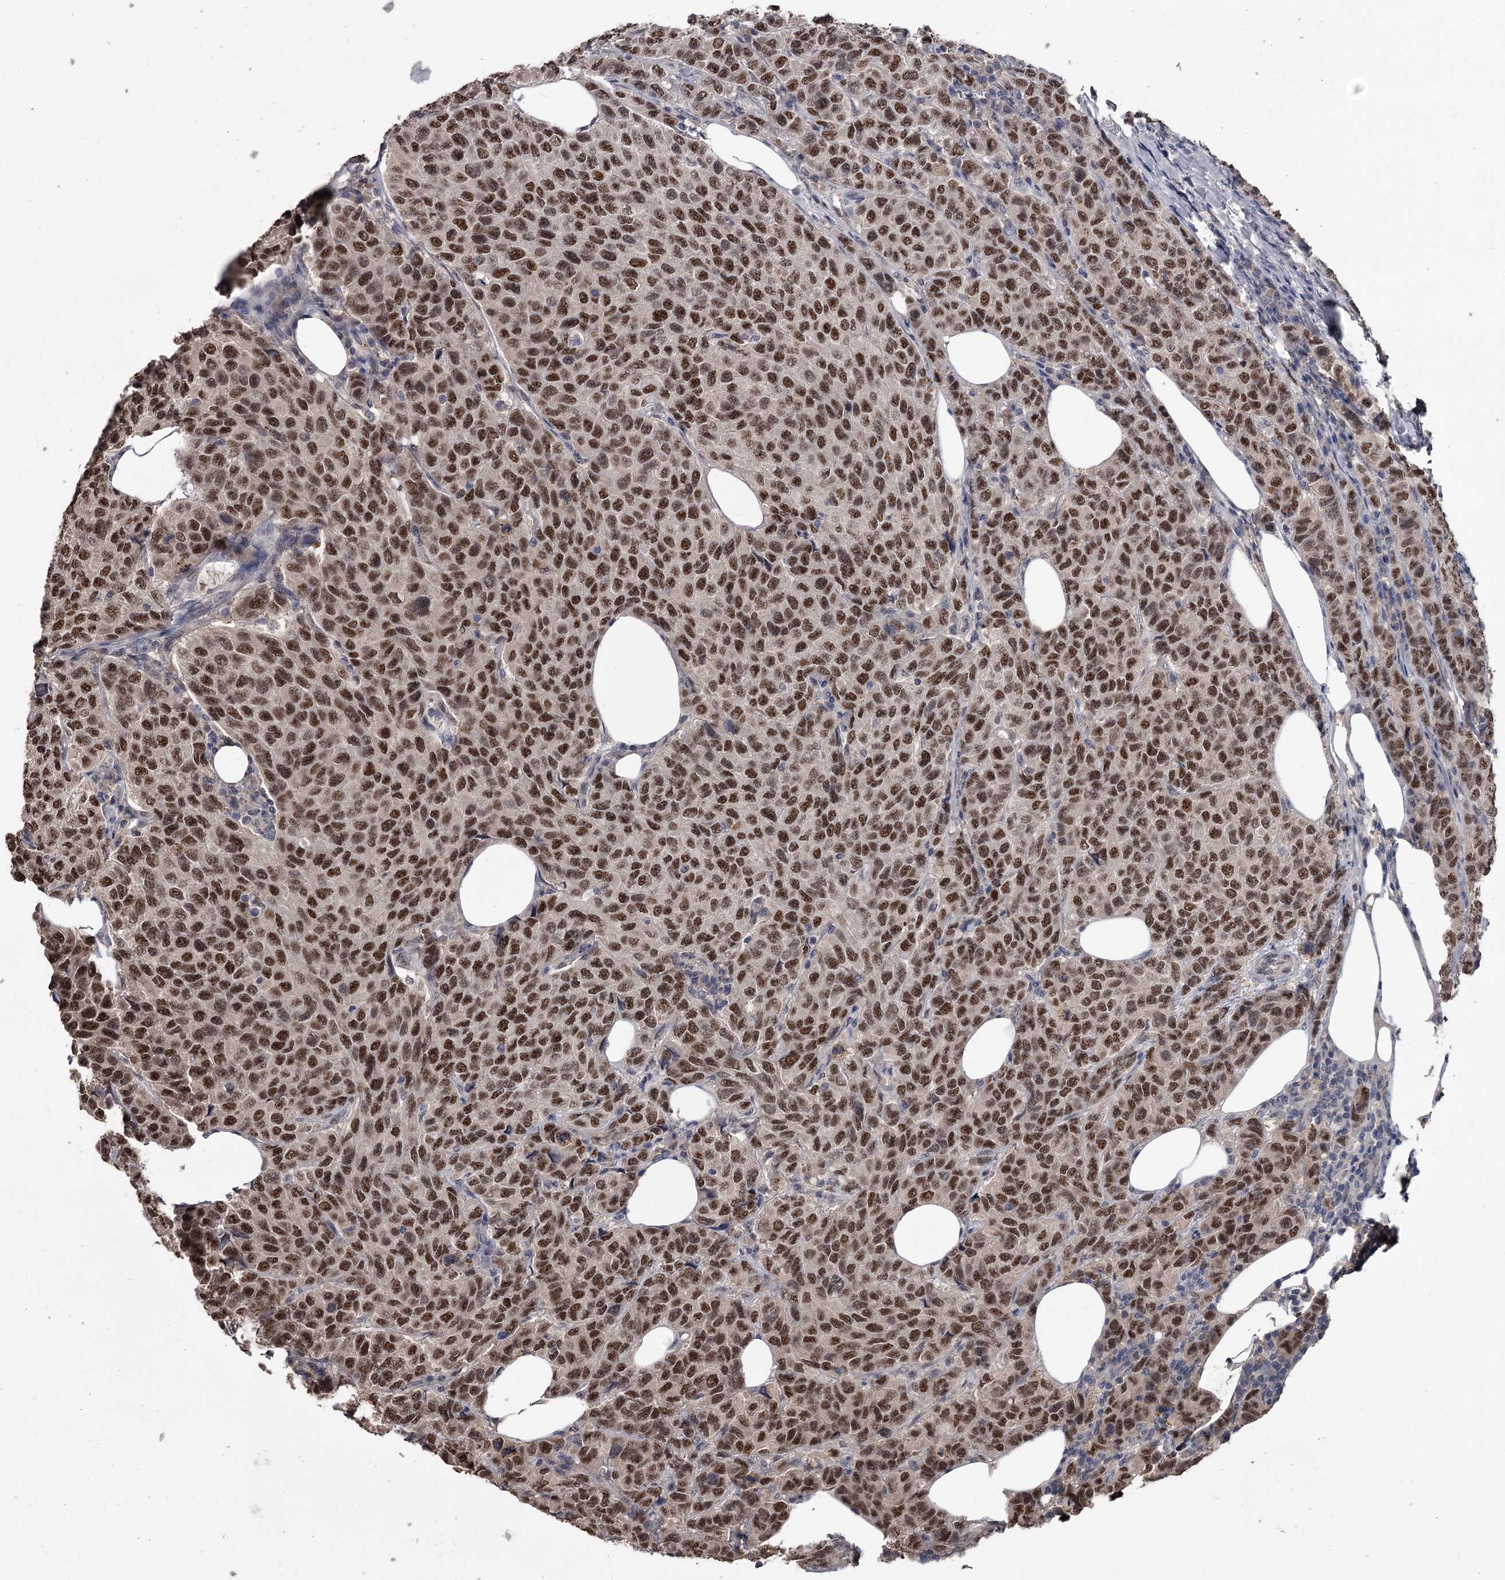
{"staining": {"intensity": "strong", "quantity": ">75%", "location": "nuclear"}, "tissue": "breast cancer", "cell_type": "Tumor cells", "image_type": "cancer", "snomed": [{"axis": "morphology", "description": "Duct carcinoma"}, {"axis": "topography", "description": "Breast"}], "caption": "Human breast cancer stained for a protein (brown) demonstrates strong nuclear positive positivity in approximately >75% of tumor cells.", "gene": "PRPF40B", "patient": {"sex": "female", "age": 55}}